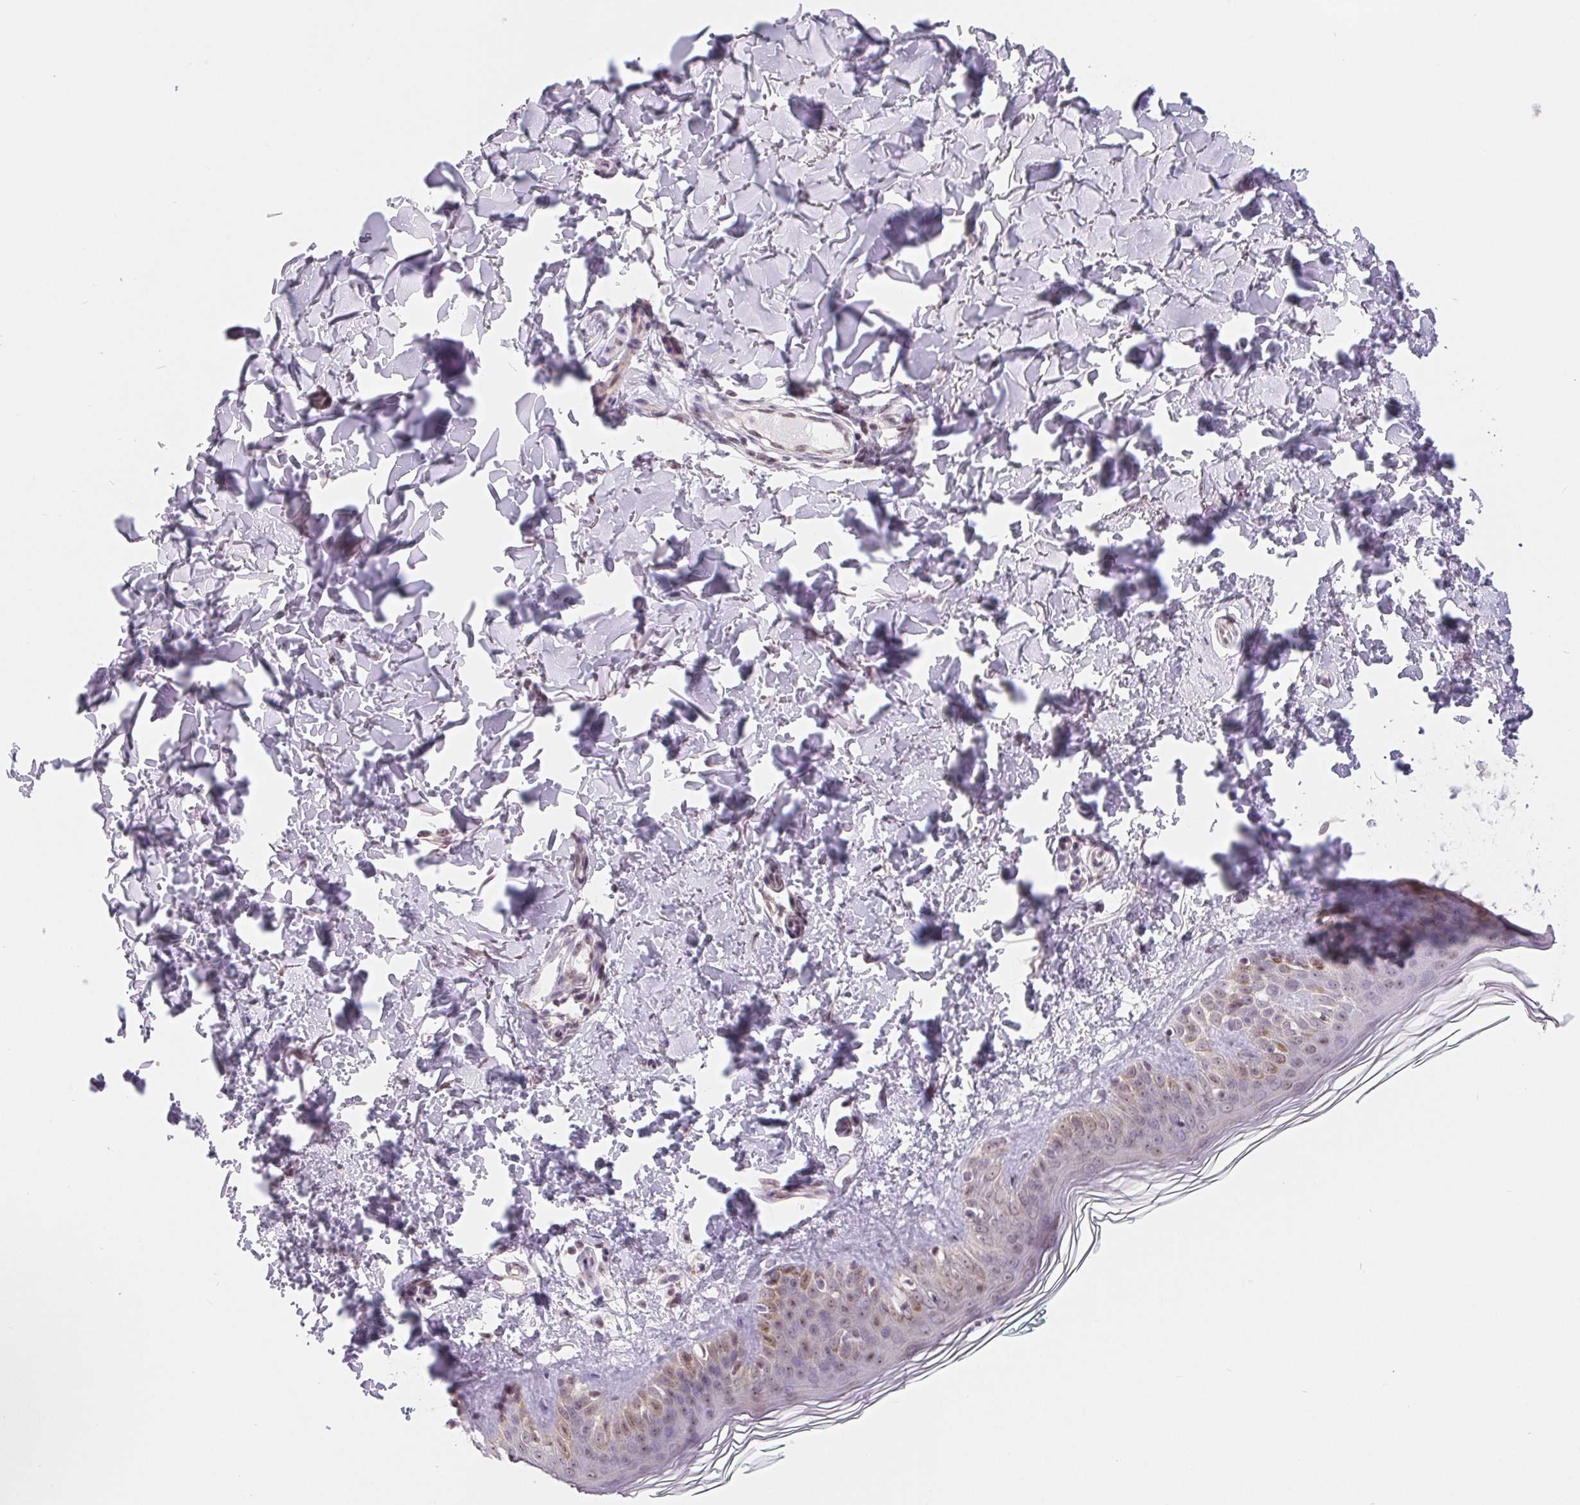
{"staining": {"intensity": "negative", "quantity": "none", "location": "none"}, "tissue": "skin", "cell_type": "Fibroblasts", "image_type": "normal", "snomed": [{"axis": "morphology", "description": "Normal tissue, NOS"}, {"axis": "topography", "description": "Skin"}, {"axis": "topography", "description": "Peripheral nerve tissue"}], "caption": "Skin stained for a protein using IHC reveals no staining fibroblasts.", "gene": "LCA5L", "patient": {"sex": "female", "age": 45}}